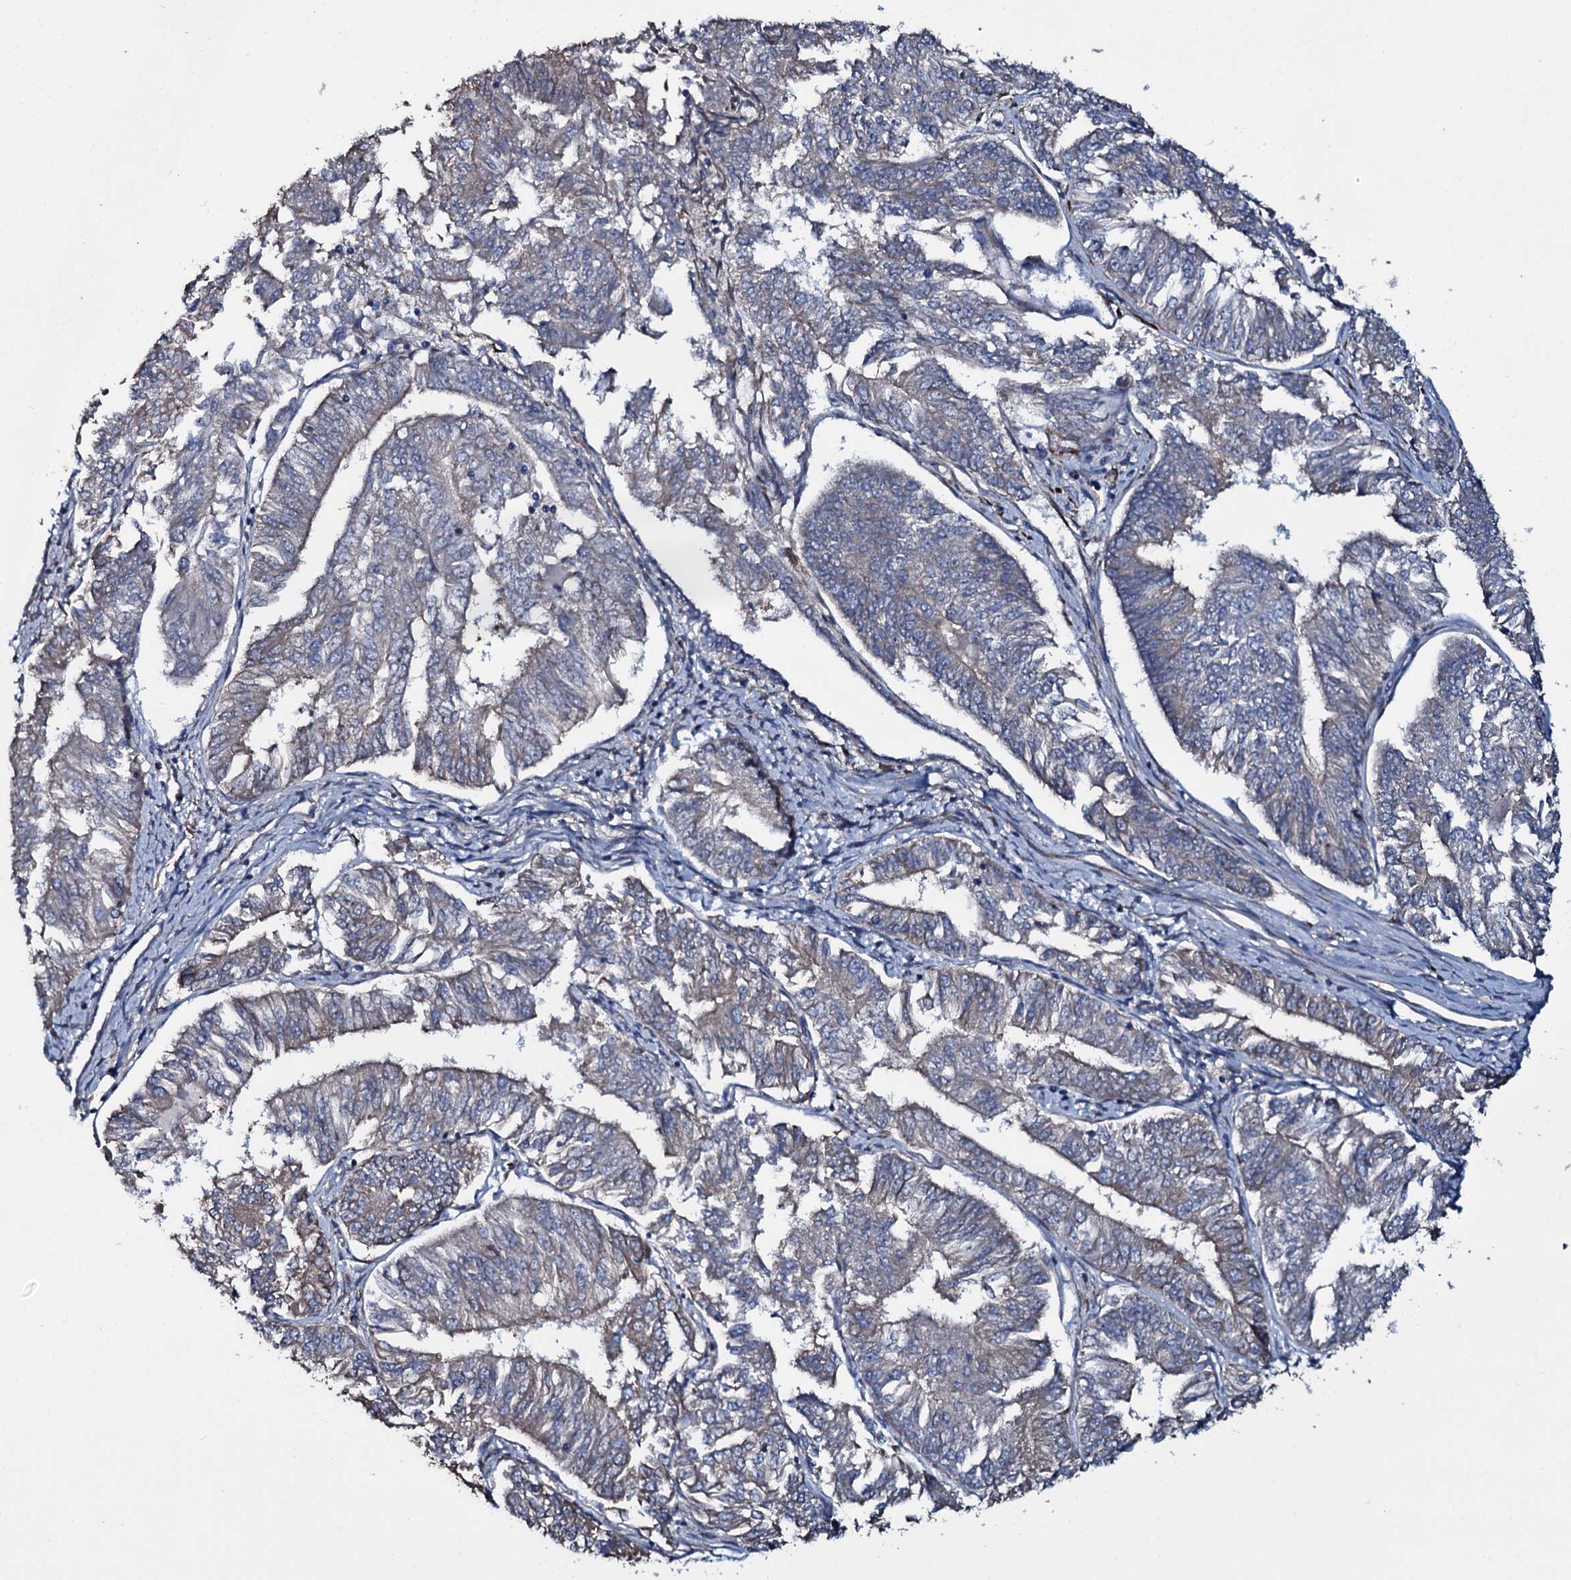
{"staining": {"intensity": "weak", "quantity": "<25%", "location": "cytoplasmic/membranous"}, "tissue": "endometrial cancer", "cell_type": "Tumor cells", "image_type": "cancer", "snomed": [{"axis": "morphology", "description": "Adenocarcinoma, NOS"}, {"axis": "topography", "description": "Endometrium"}], "caption": "Tumor cells show no significant protein positivity in adenocarcinoma (endometrial).", "gene": "WIPF3", "patient": {"sex": "female", "age": 58}}